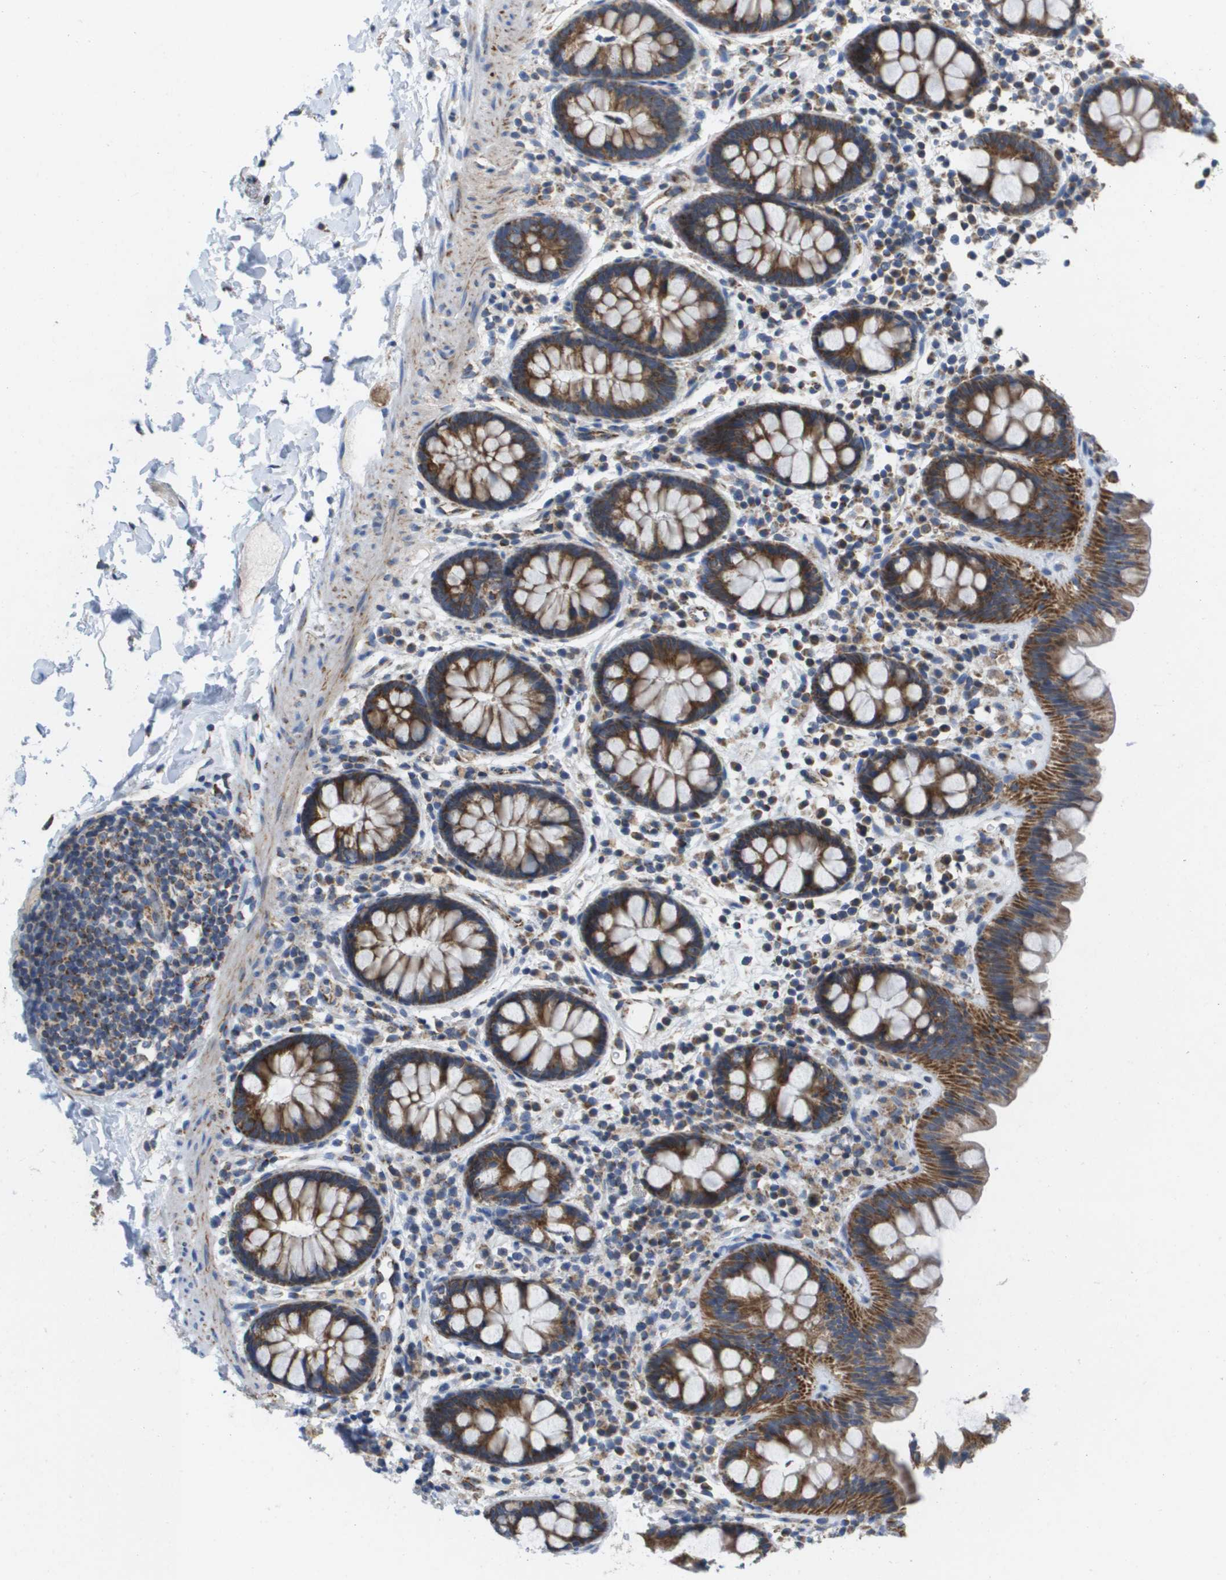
{"staining": {"intensity": "negative", "quantity": "none", "location": "none"}, "tissue": "colon", "cell_type": "Endothelial cells", "image_type": "normal", "snomed": [{"axis": "morphology", "description": "Normal tissue, NOS"}, {"axis": "topography", "description": "Colon"}], "caption": "DAB (3,3'-diaminobenzidine) immunohistochemical staining of normal human colon shows no significant positivity in endothelial cells. (DAB (3,3'-diaminobenzidine) IHC, high magnification).", "gene": "FIS1", "patient": {"sex": "female", "age": 80}}